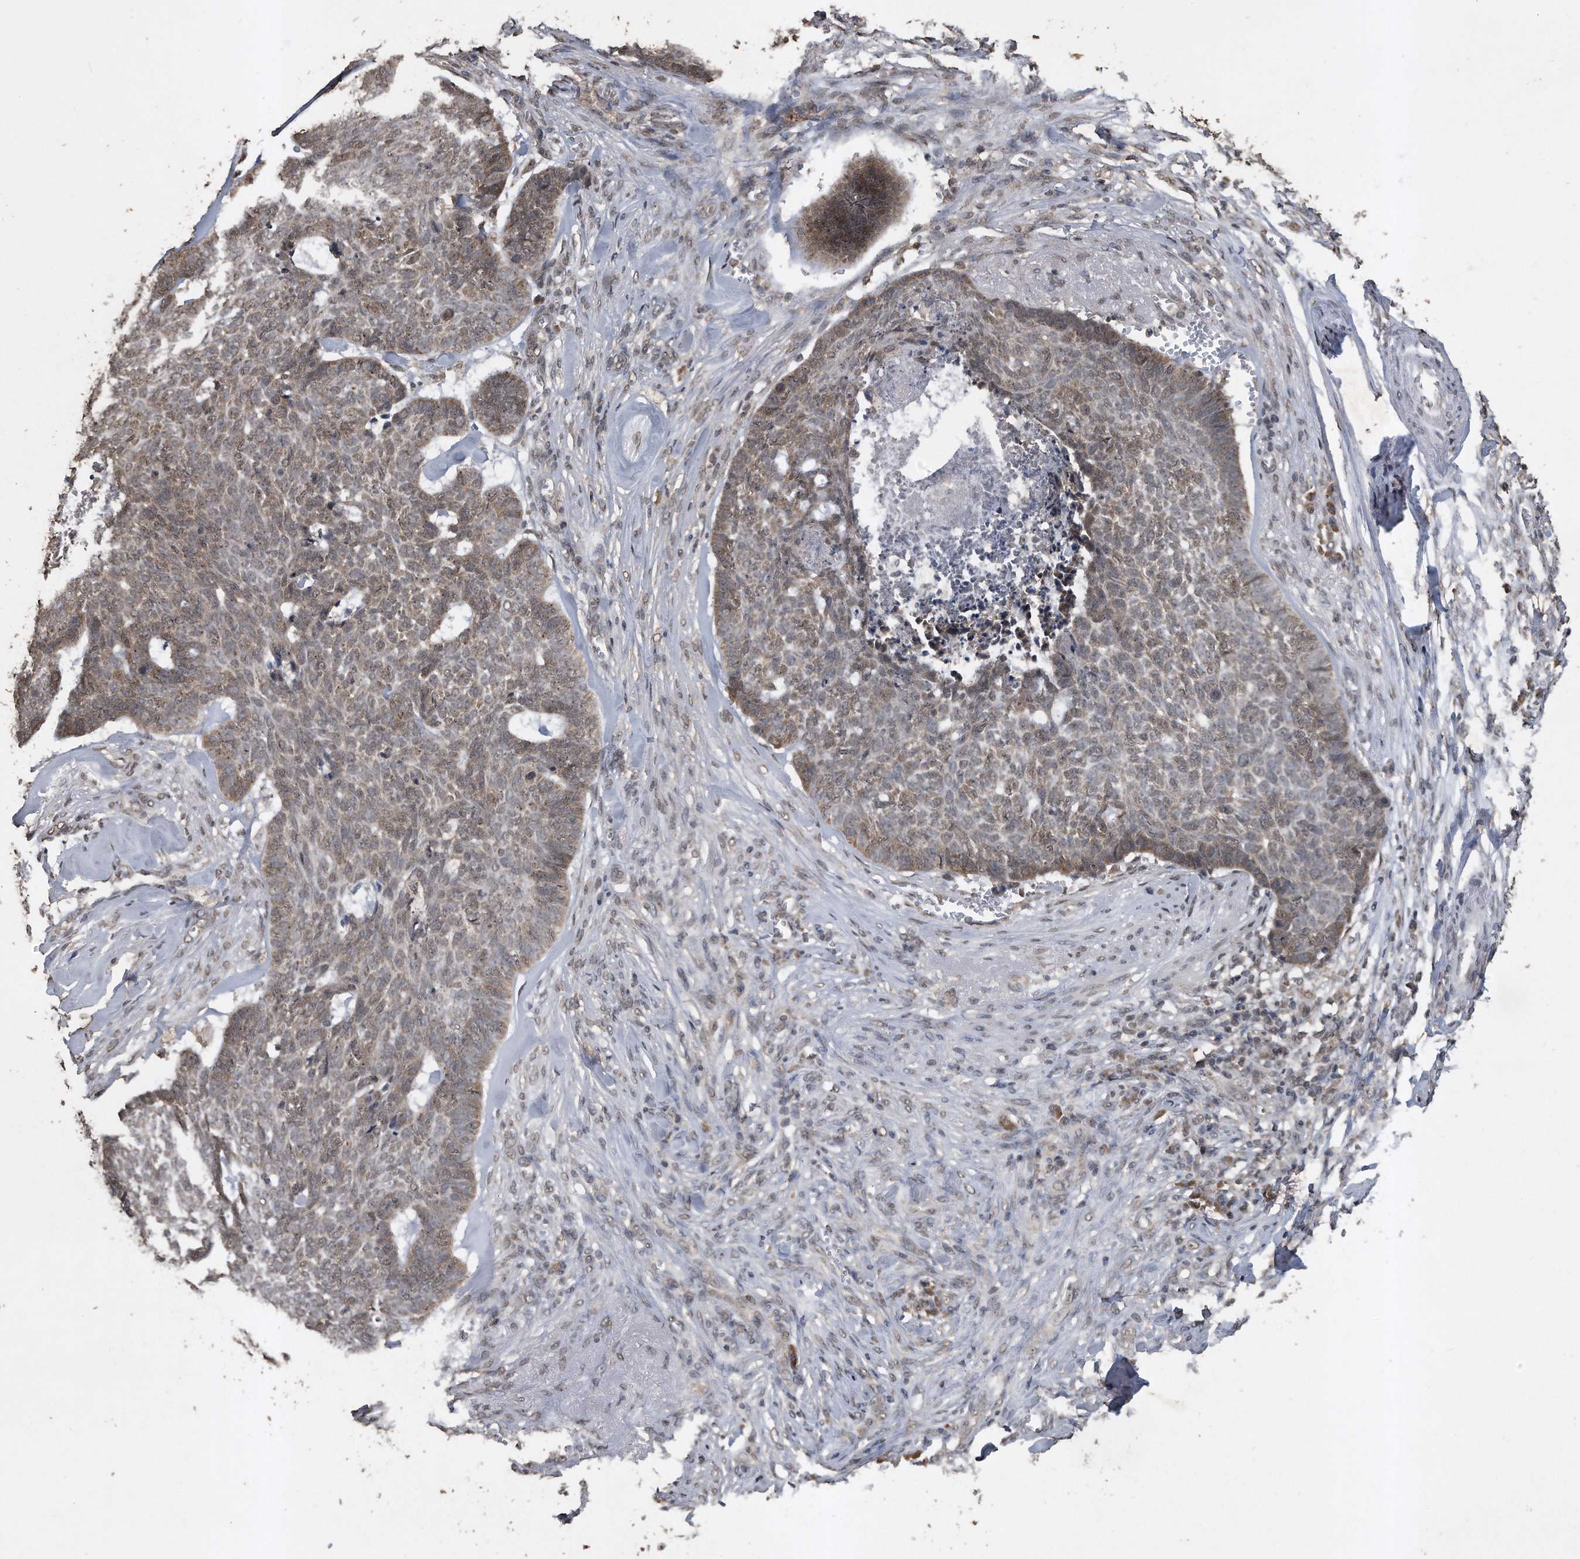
{"staining": {"intensity": "weak", "quantity": "25%-75%", "location": "nuclear"}, "tissue": "skin cancer", "cell_type": "Tumor cells", "image_type": "cancer", "snomed": [{"axis": "morphology", "description": "Basal cell carcinoma"}, {"axis": "topography", "description": "Skin"}], "caption": "IHC (DAB (3,3'-diaminobenzidine)) staining of human skin cancer shows weak nuclear protein expression in about 25%-75% of tumor cells. The staining was performed using DAB (3,3'-diaminobenzidine) to visualize the protein expression in brown, while the nuclei were stained in blue with hematoxylin (Magnification: 20x).", "gene": "CRYZL1", "patient": {"sex": "male", "age": 84}}